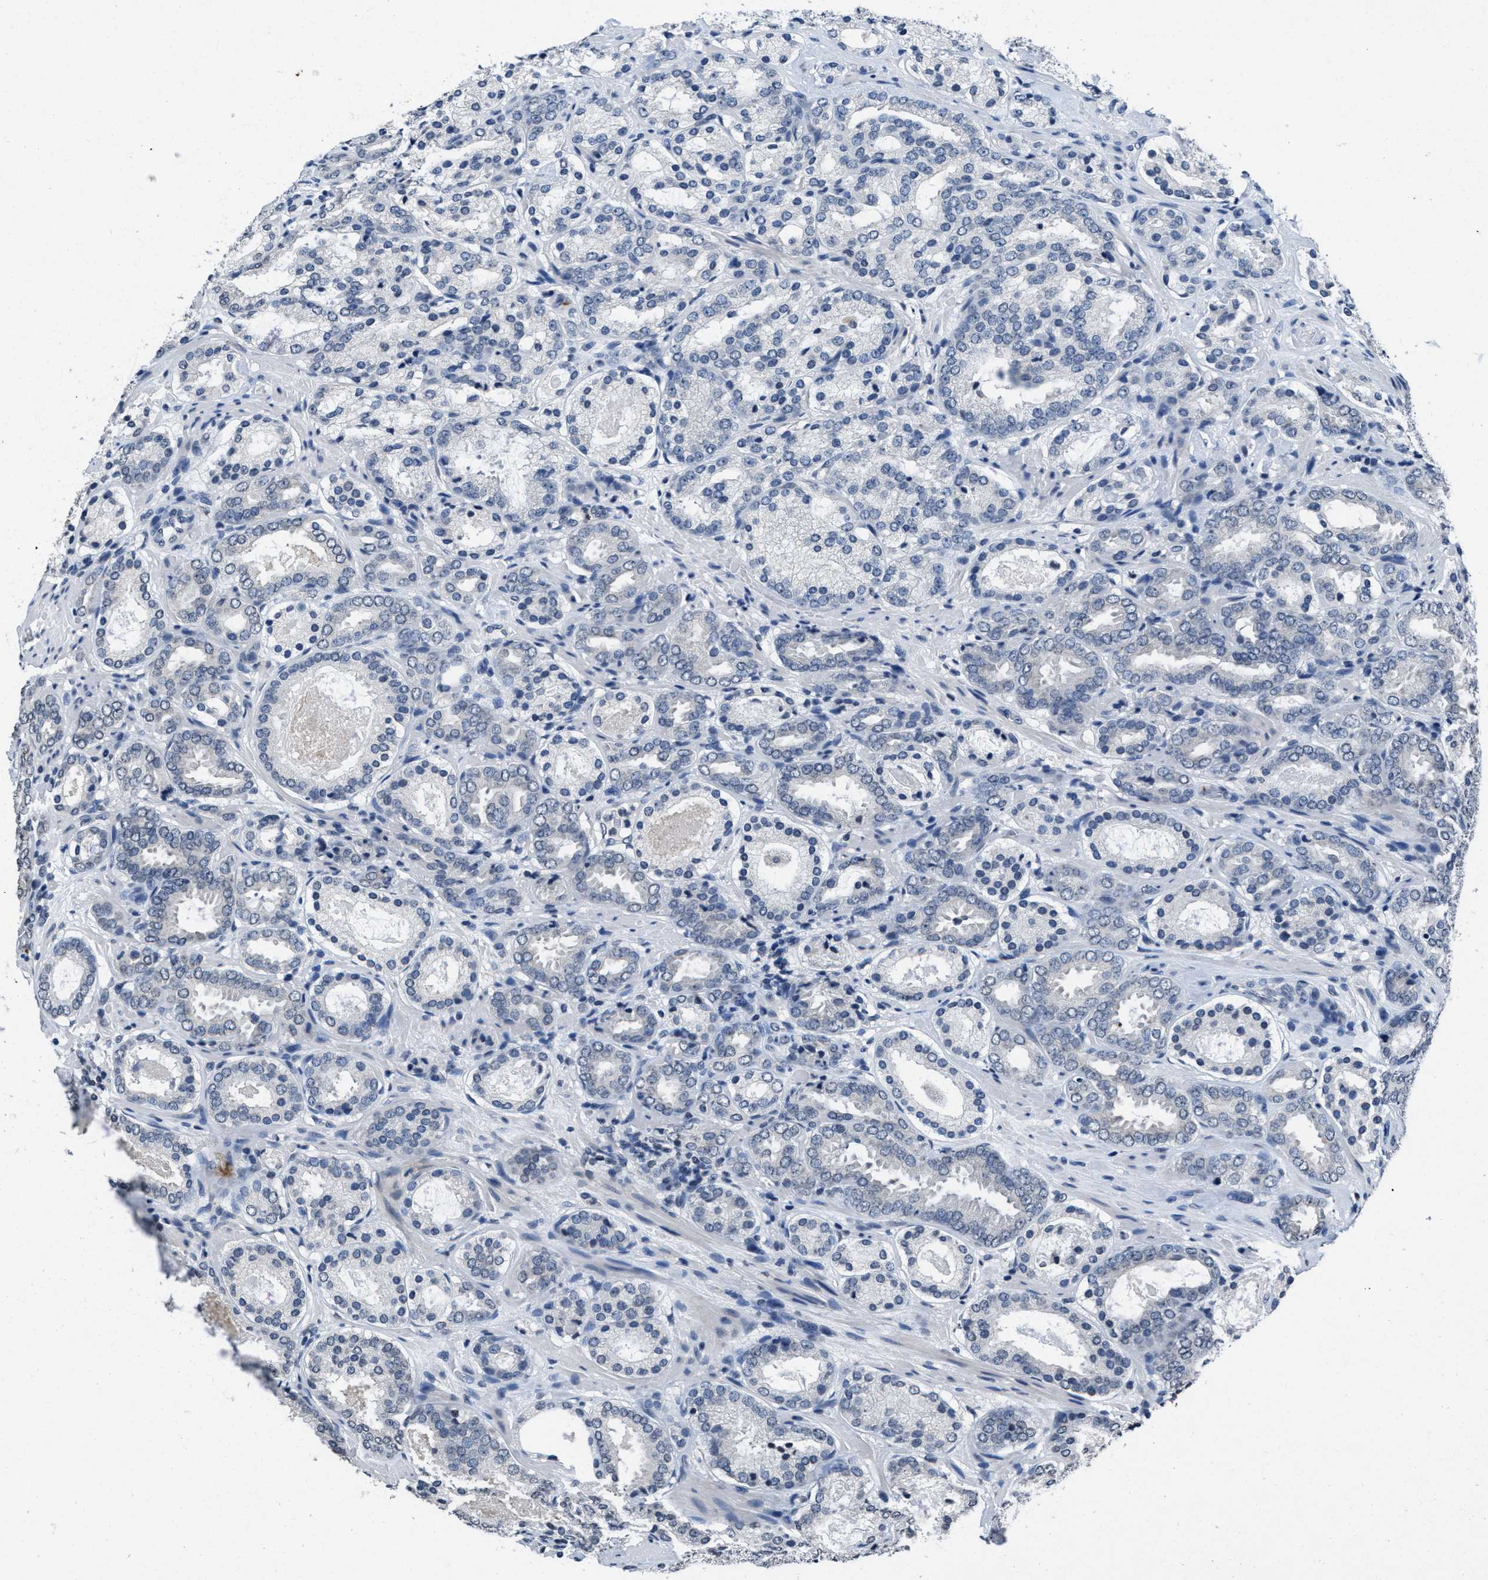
{"staining": {"intensity": "negative", "quantity": "none", "location": "none"}, "tissue": "prostate cancer", "cell_type": "Tumor cells", "image_type": "cancer", "snomed": [{"axis": "morphology", "description": "Adenocarcinoma, Low grade"}, {"axis": "topography", "description": "Prostate"}], "caption": "High power microscopy histopathology image of an IHC micrograph of prostate cancer, revealing no significant staining in tumor cells.", "gene": "ITGA2B", "patient": {"sex": "male", "age": 69}}